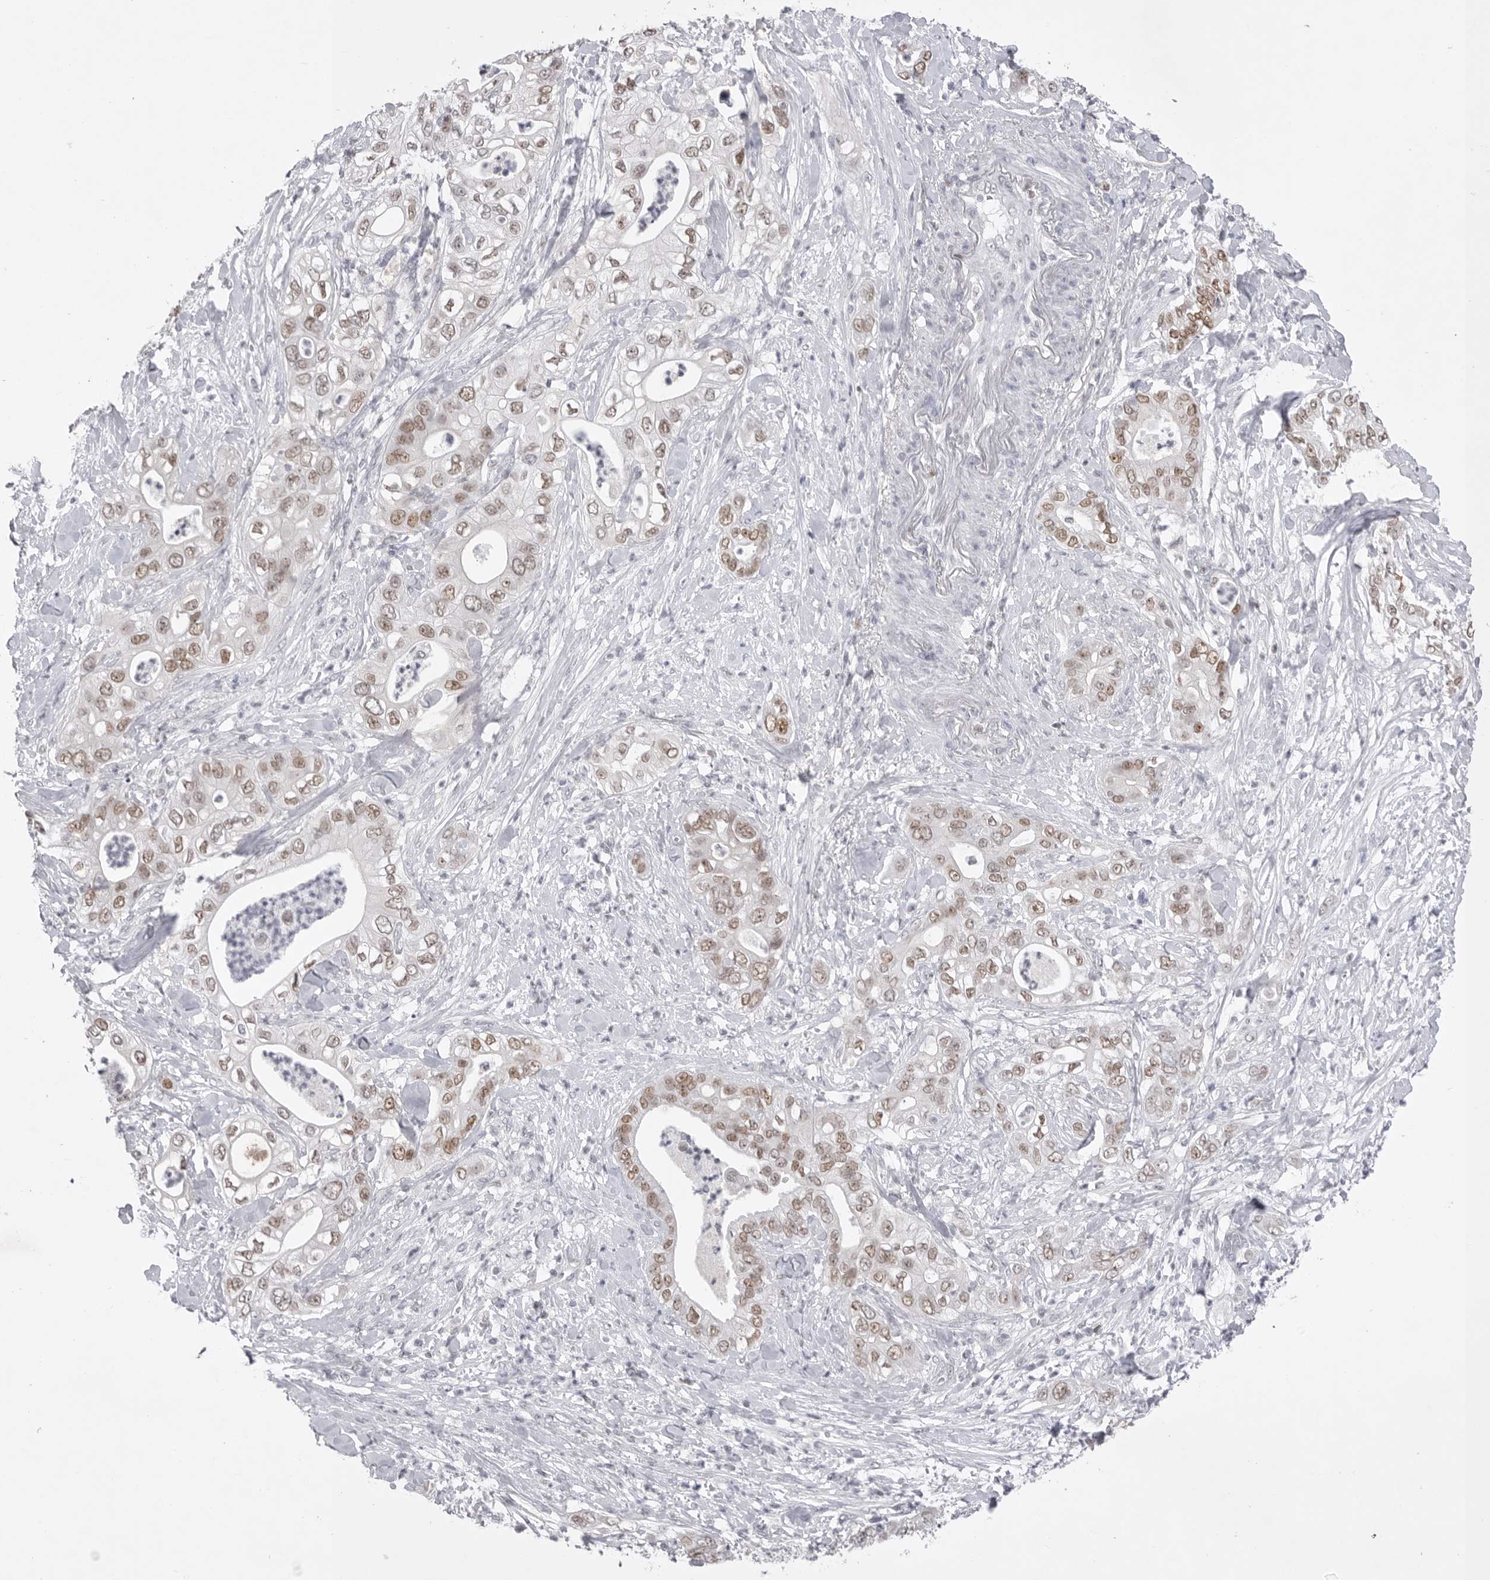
{"staining": {"intensity": "moderate", "quantity": ">75%", "location": "nuclear"}, "tissue": "pancreatic cancer", "cell_type": "Tumor cells", "image_type": "cancer", "snomed": [{"axis": "morphology", "description": "Adenocarcinoma, NOS"}, {"axis": "topography", "description": "Pancreas"}], "caption": "Moderate nuclear protein positivity is appreciated in approximately >75% of tumor cells in pancreatic cancer (adenocarcinoma).", "gene": "ZBTB7B", "patient": {"sex": "female", "age": 78}}